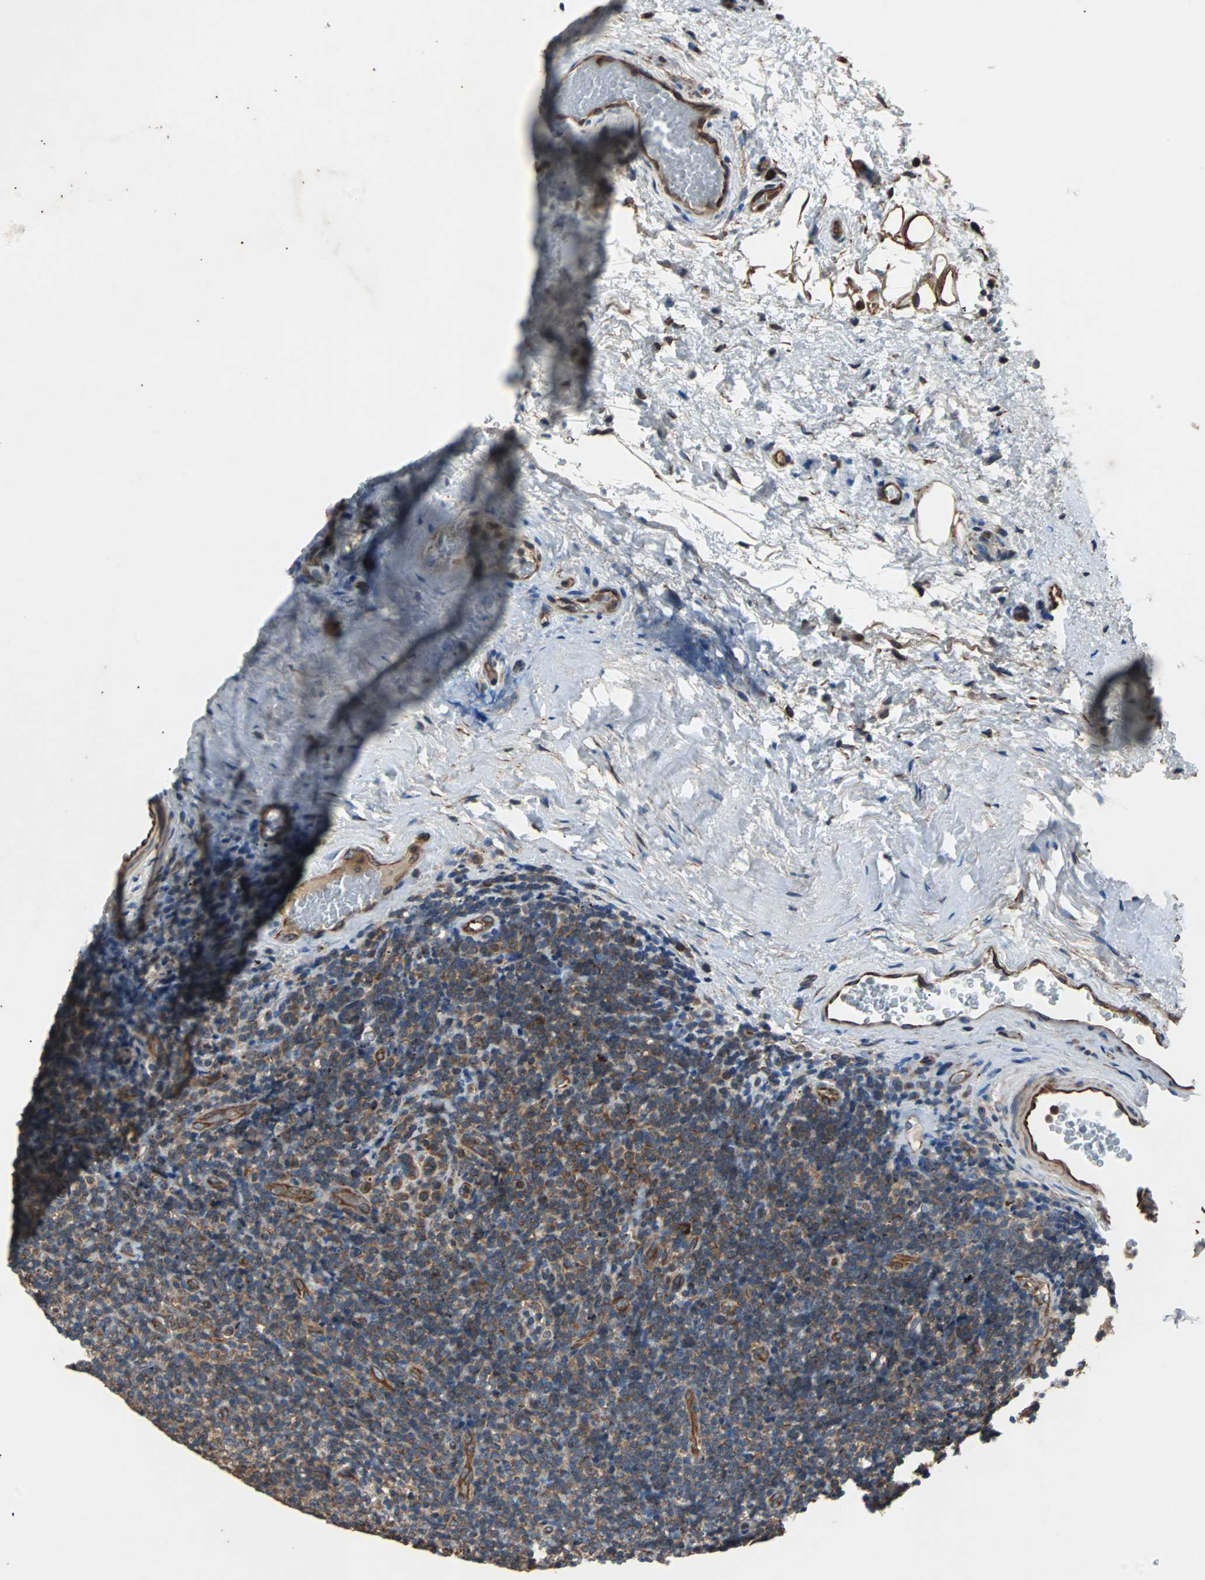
{"staining": {"intensity": "moderate", "quantity": "25%-75%", "location": "cytoplasmic/membranous"}, "tissue": "lymphoma", "cell_type": "Tumor cells", "image_type": "cancer", "snomed": [{"axis": "morphology", "description": "Malignant lymphoma, non-Hodgkin's type, High grade"}, {"axis": "topography", "description": "Tonsil"}], "caption": "An immunohistochemistry (IHC) micrograph of tumor tissue is shown. Protein staining in brown labels moderate cytoplasmic/membranous positivity in lymphoma within tumor cells.", "gene": "ACTR3", "patient": {"sex": "female", "age": 36}}